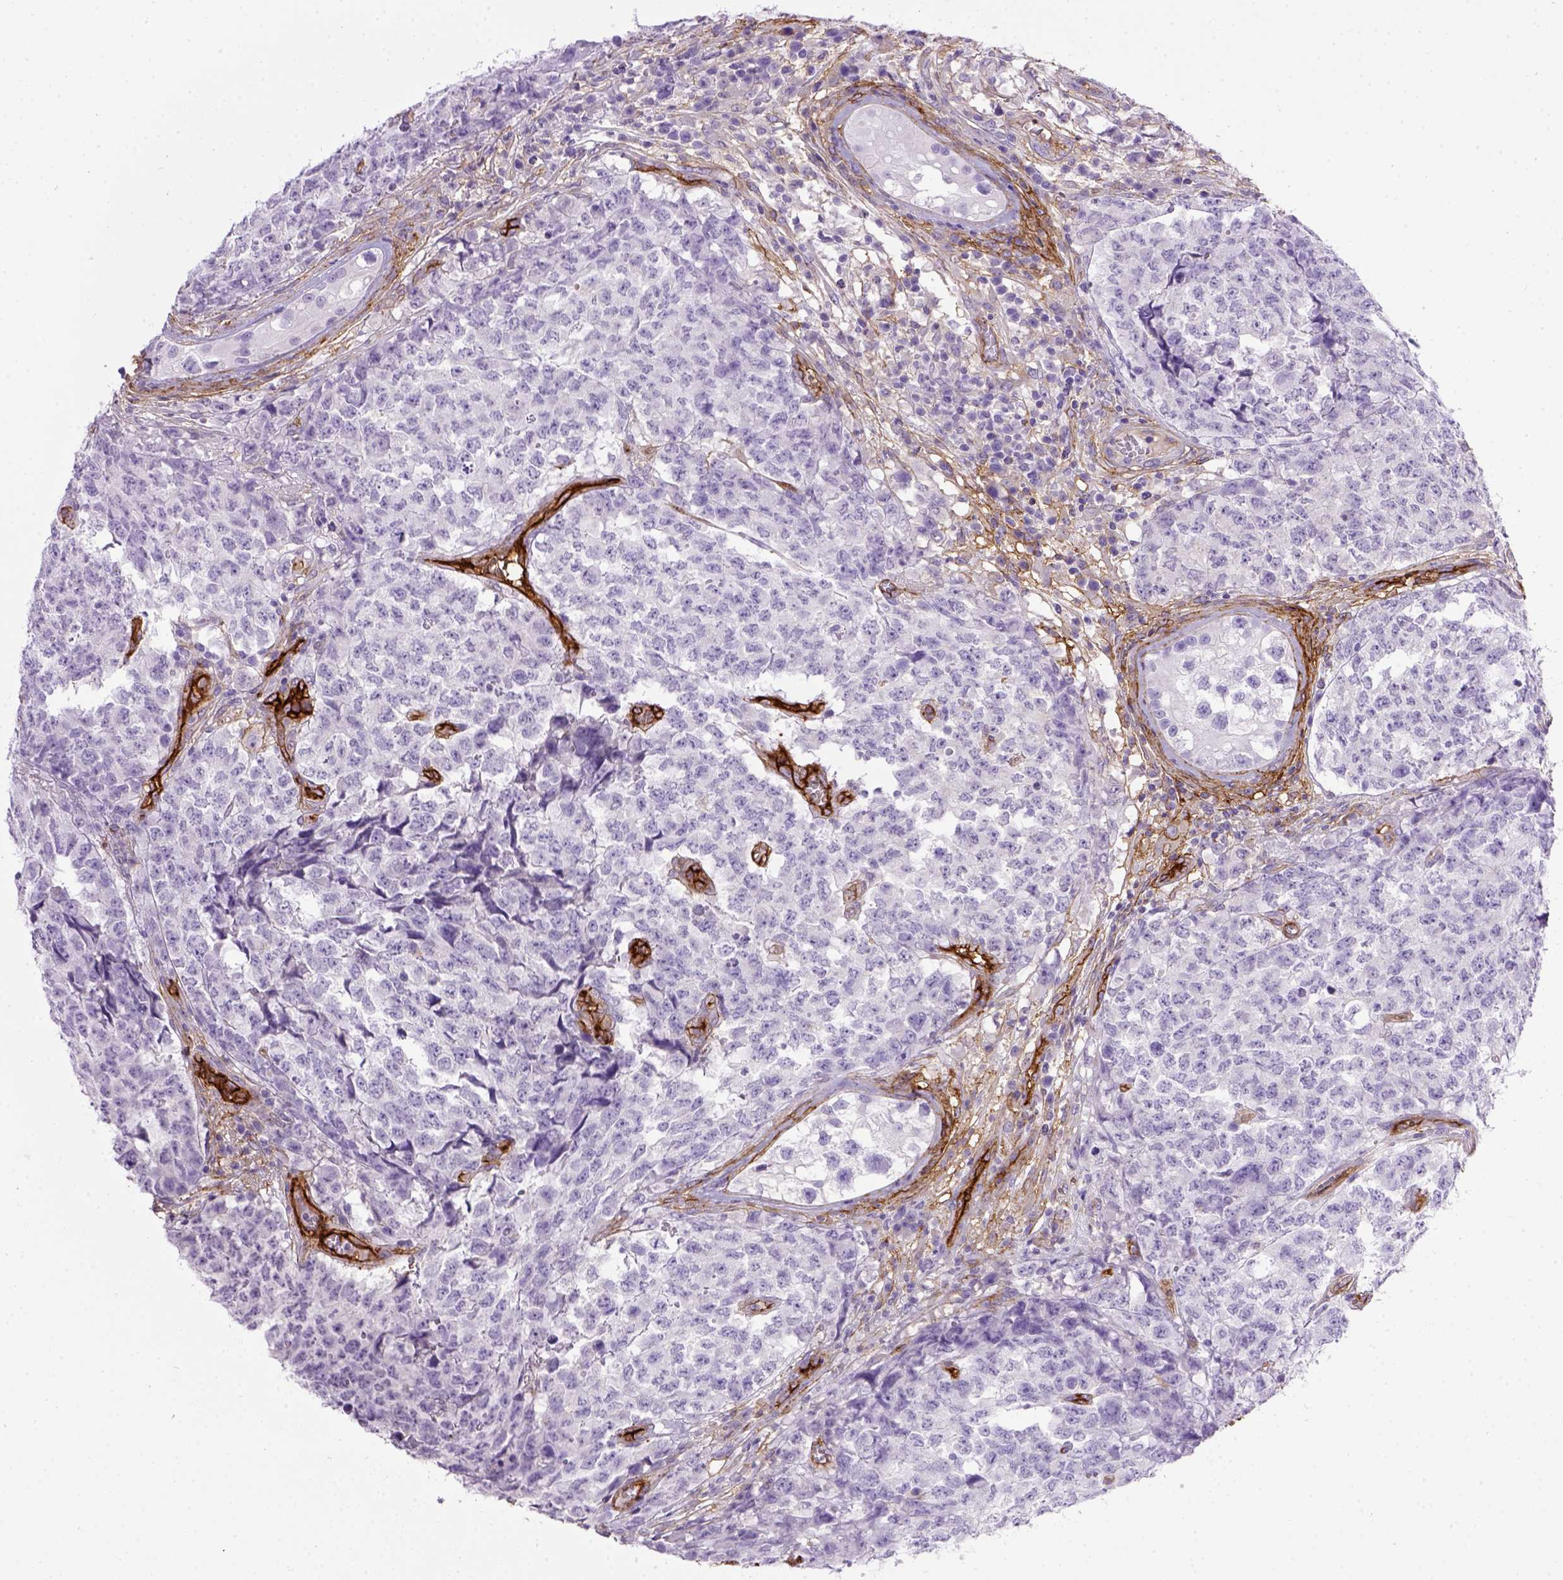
{"staining": {"intensity": "negative", "quantity": "none", "location": "none"}, "tissue": "testis cancer", "cell_type": "Tumor cells", "image_type": "cancer", "snomed": [{"axis": "morphology", "description": "Carcinoma, Embryonal, NOS"}, {"axis": "topography", "description": "Testis"}], "caption": "Immunohistochemistry photomicrograph of testis cancer stained for a protein (brown), which demonstrates no positivity in tumor cells.", "gene": "ENG", "patient": {"sex": "male", "age": 23}}